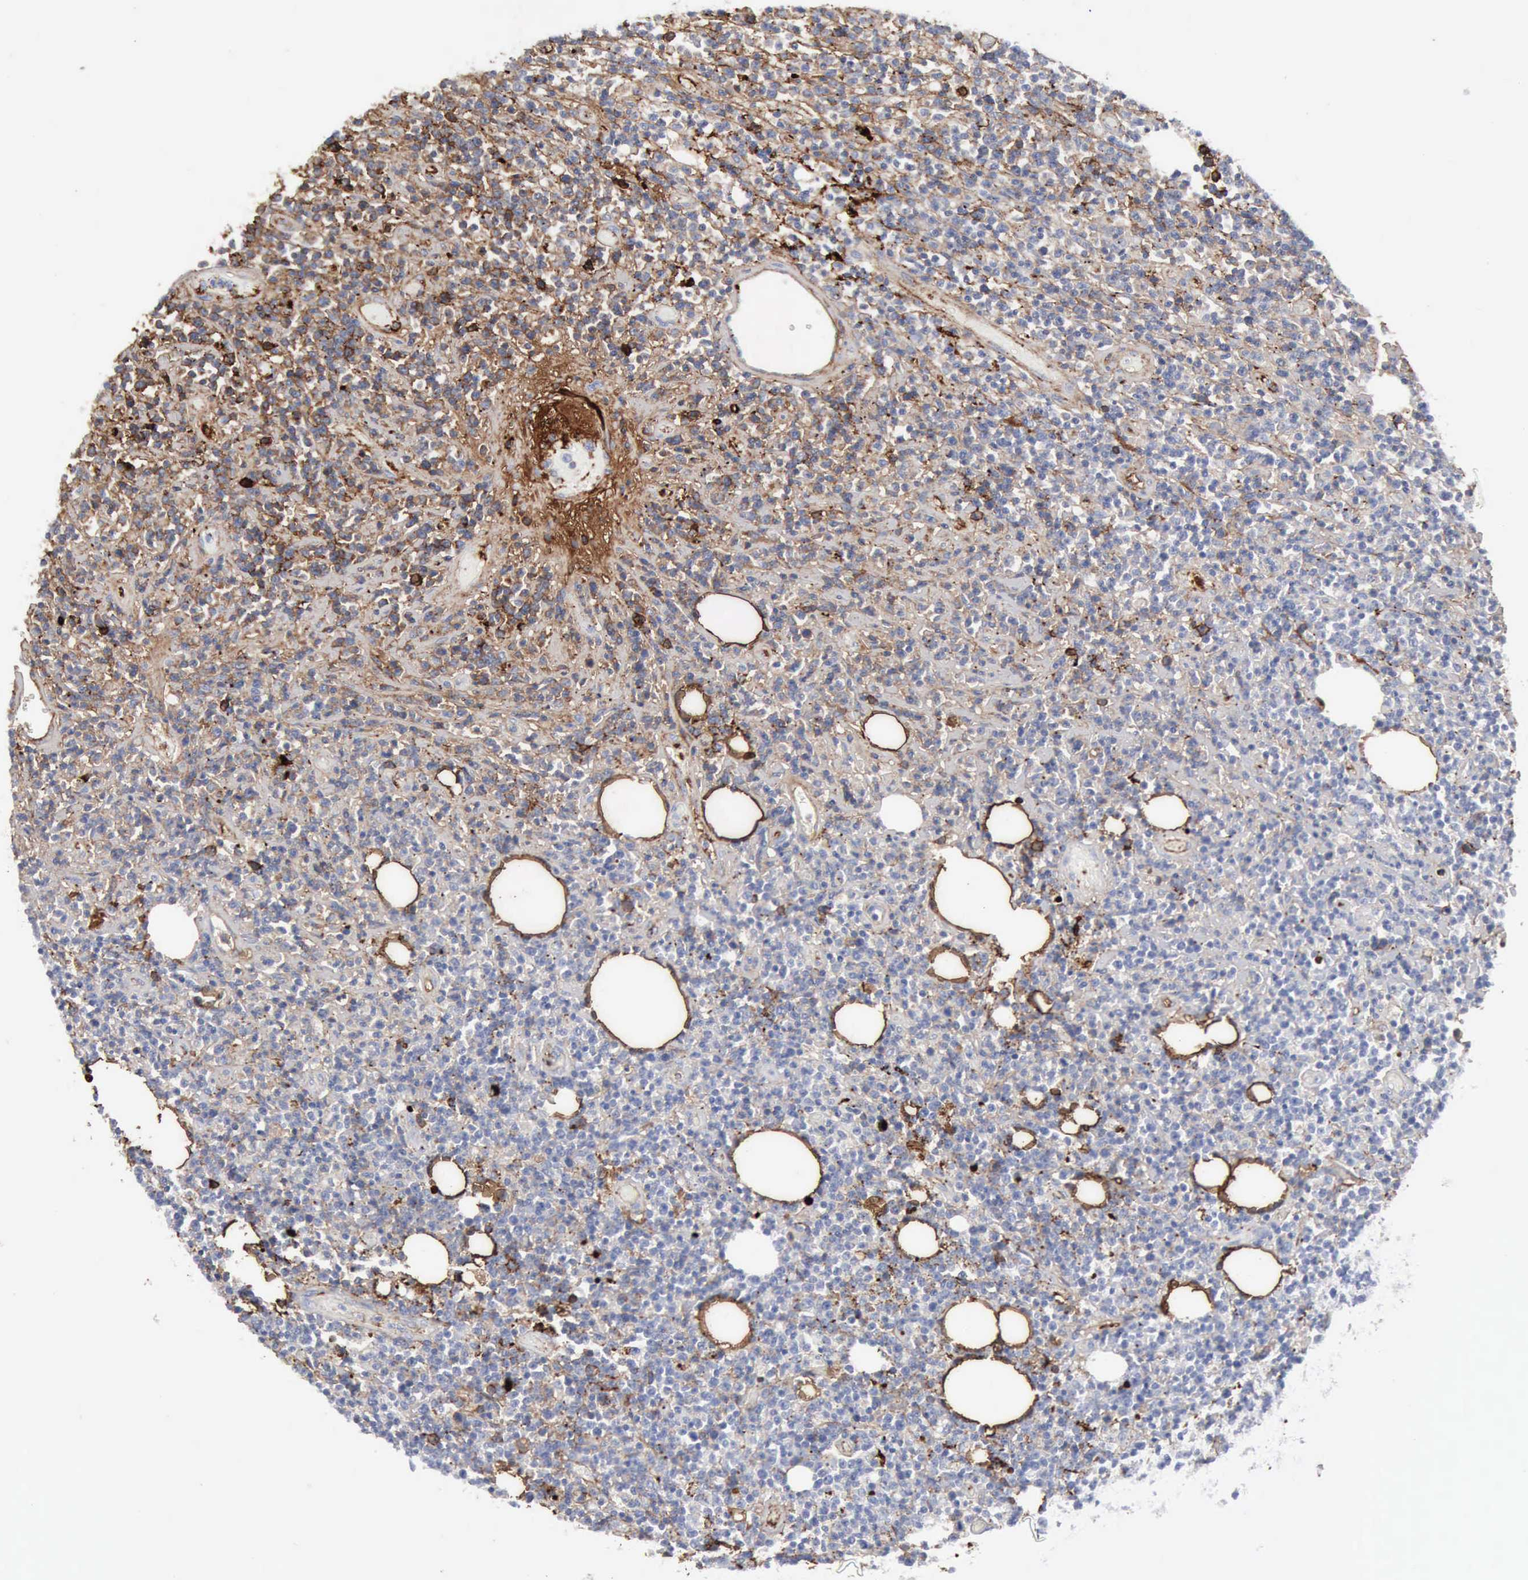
{"staining": {"intensity": "negative", "quantity": "none", "location": "none"}, "tissue": "lymphoma", "cell_type": "Tumor cells", "image_type": "cancer", "snomed": [{"axis": "morphology", "description": "Malignant lymphoma, non-Hodgkin's type, High grade"}, {"axis": "topography", "description": "Colon"}], "caption": "Immunohistochemistry (IHC) of lymphoma exhibits no staining in tumor cells.", "gene": "C4BPA", "patient": {"sex": "male", "age": 82}}